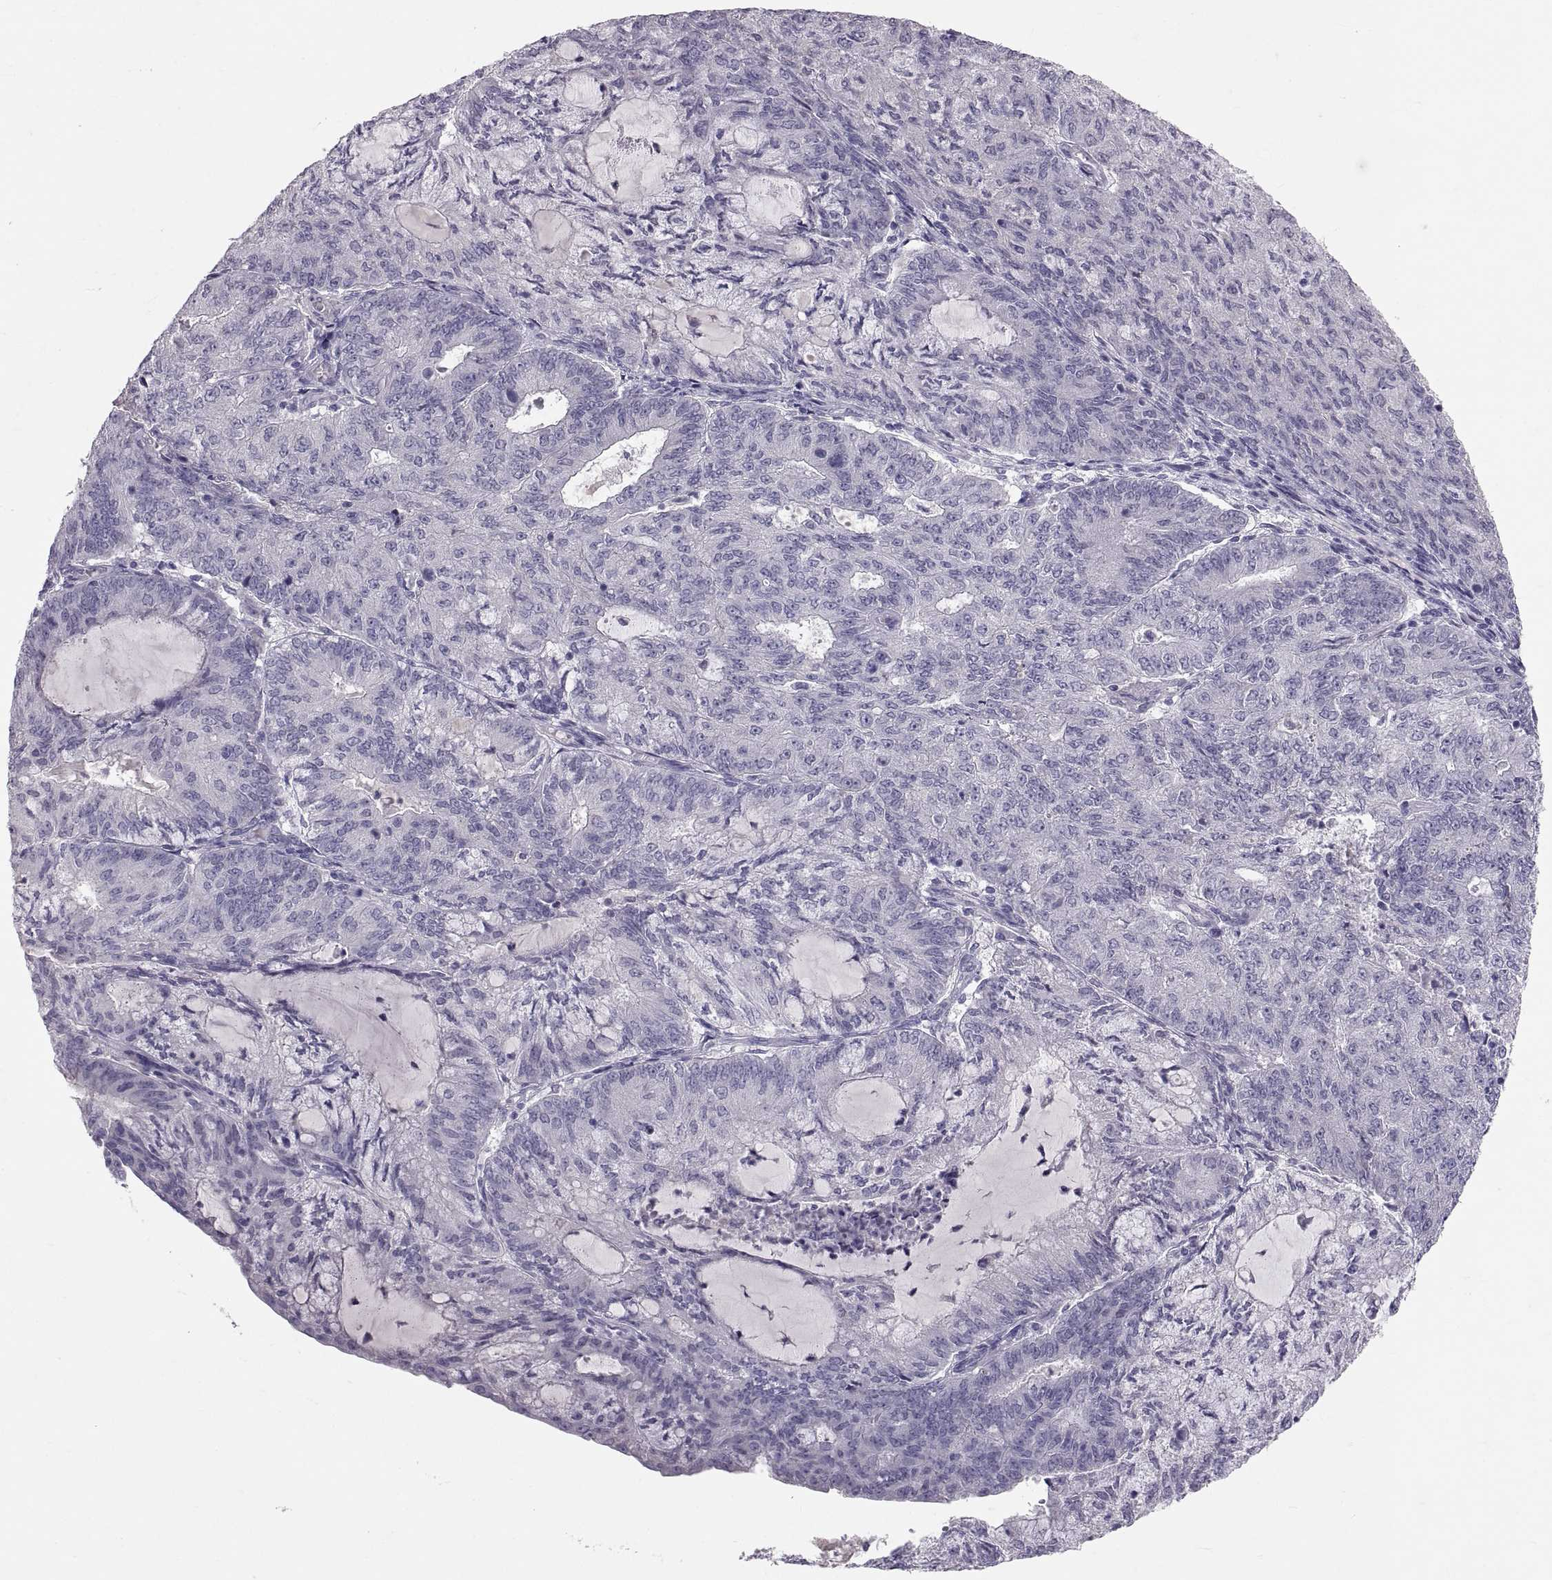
{"staining": {"intensity": "negative", "quantity": "none", "location": "none"}, "tissue": "endometrial cancer", "cell_type": "Tumor cells", "image_type": "cancer", "snomed": [{"axis": "morphology", "description": "Adenocarcinoma, NOS"}, {"axis": "topography", "description": "Endometrium"}], "caption": "The image displays no staining of tumor cells in adenocarcinoma (endometrial).", "gene": "PTN", "patient": {"sex": "female", "age": 82}}